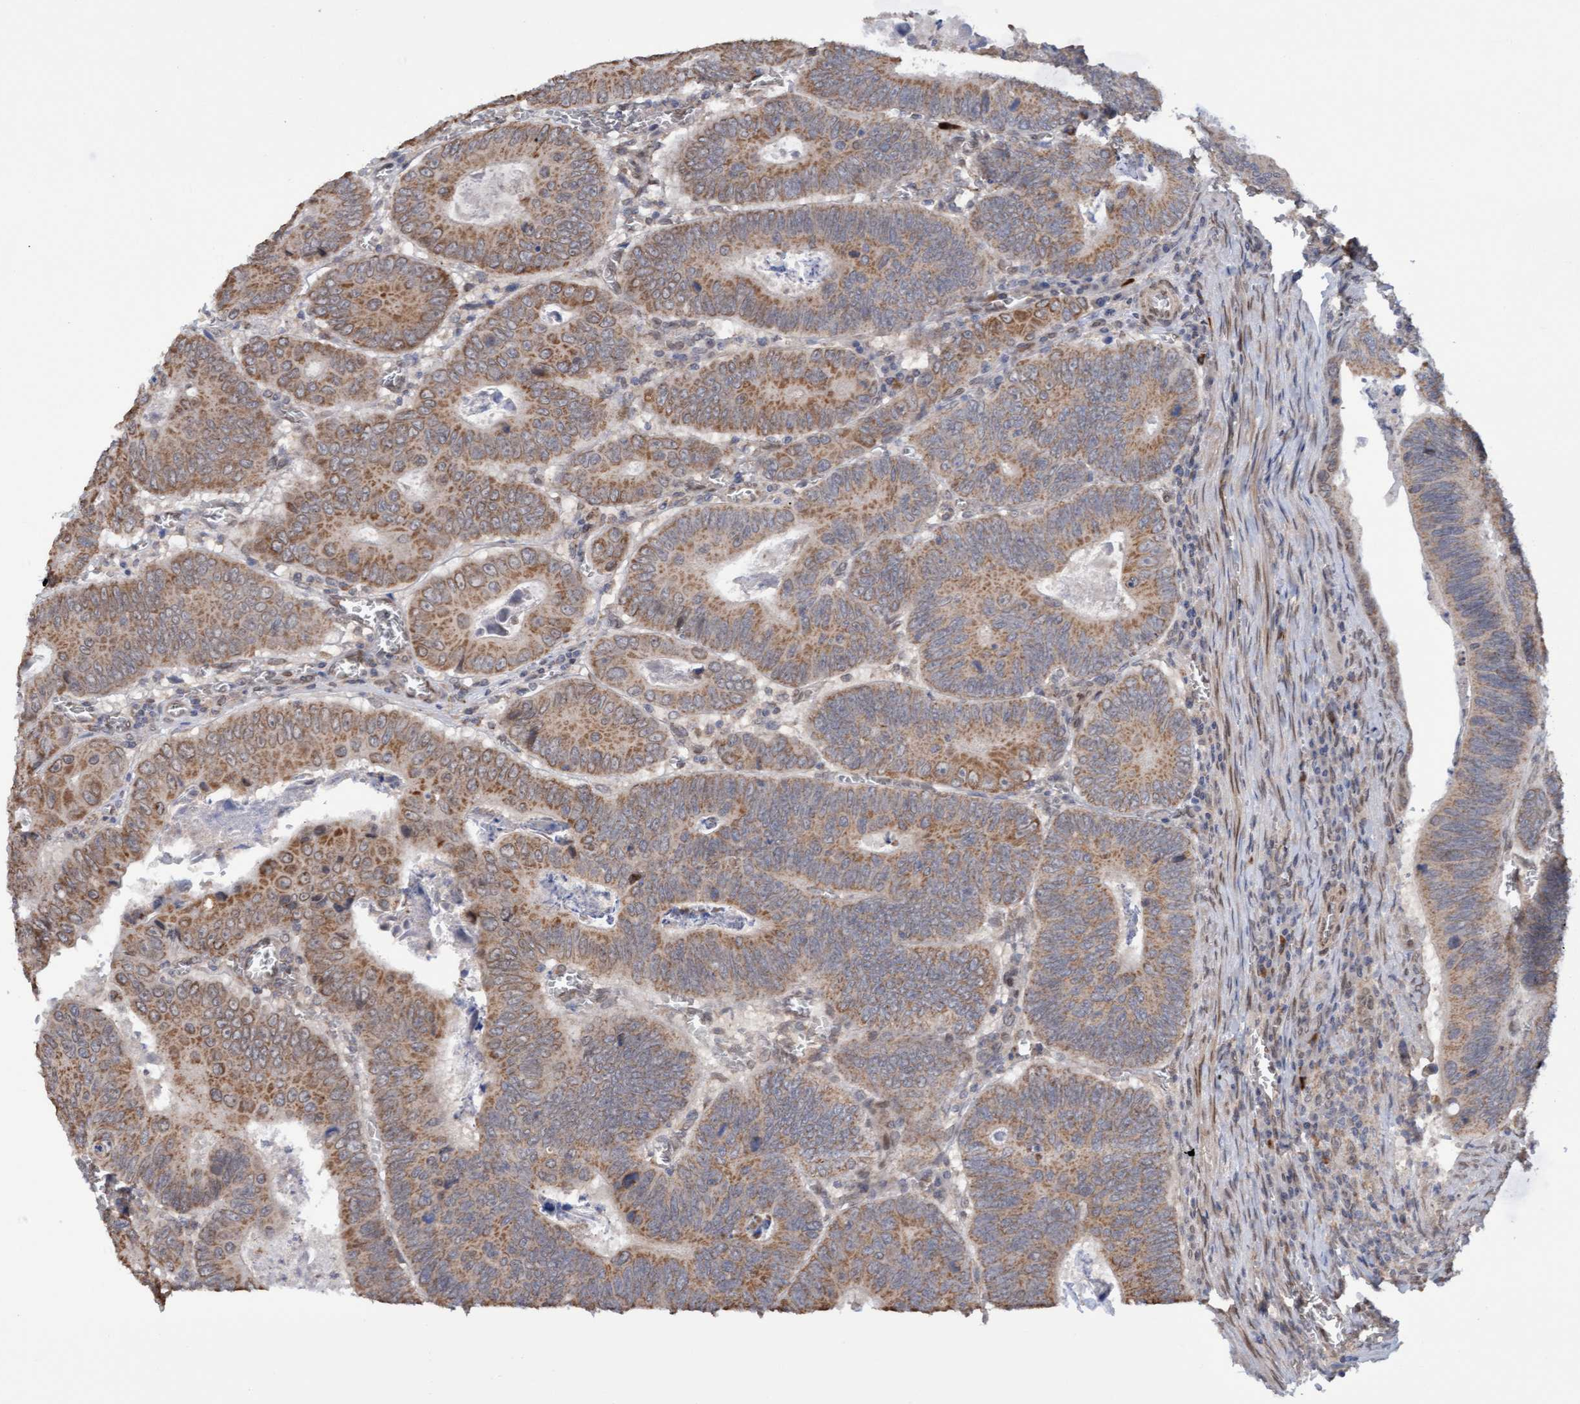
{"staining": {"intensity": "weak", "quantity": ">75%", "location": "cytoplasmic/membranous"}, "tissue": "colorectal cancer", "cell_type": "Tumor cells", "image_type": "cancer", "snomed": [{"axis": "morphology", "description": "Inflammation, NOS"}, {"axis": "morphology", "description": "Adenocarcinoma, NOS"}, {"axis": "topography", "description": "Colon"}], "caption": "A high-resolution image shows IHC staining of colorectal cancer (adenocarcinoma), which reveals weak cytoplasmic/membranous staining in approximately >75% of tumor cells. The staining was performed using DAB to visualize the protein expression in brown, while the nuclei were stained in blue with hematoxylin (Magnification: 20x).", "gene": "MGLL", "patient": {"sex": "male", "age": 72}}